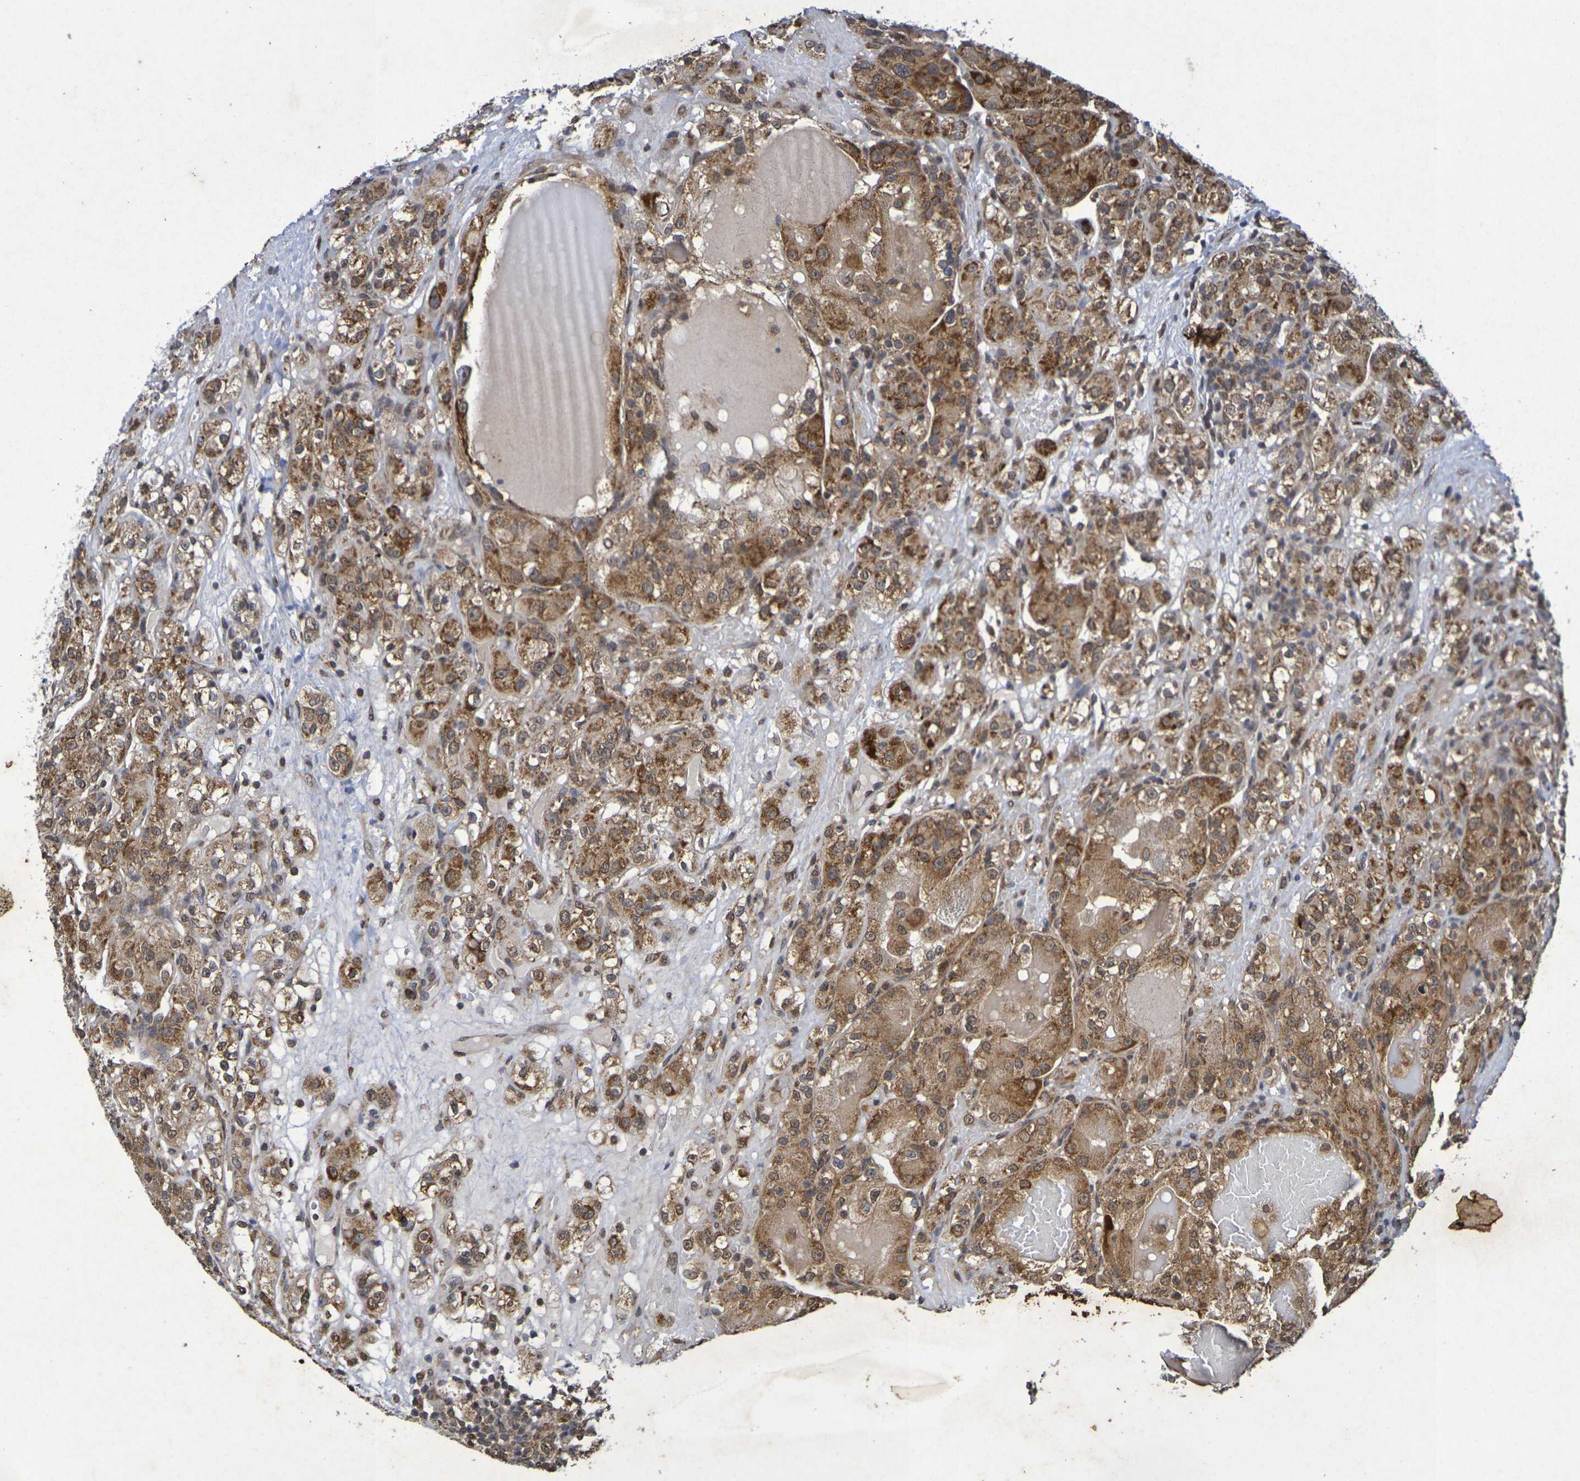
{"staining": {"intensity": "moderate", "quantity": ">75%", "location": "cytoplasmic/membranous"}, "tissue": "renal cancer", "cell_type": "Tumor cells", "image_type": "cancer", "snomed": [{"axis": "morphology", "description": "Normal tissue, NOS"}, {"axis": "morphology", "description": "Adenocarcinoma, NOS"}, {"axis": "topography", "description": "Kidney"}], "caption": "Renal adenocarcinoma was stained to show a protein in brown. There is medium levels of moderate cytoplasmic/membranous expression in approximately >75% of tumor cells. (DAB = brown stain, brightfield microscopy at high magnification).", "gene": "GUCY1A2", "patient": {"sex": "male", "age": 61}}